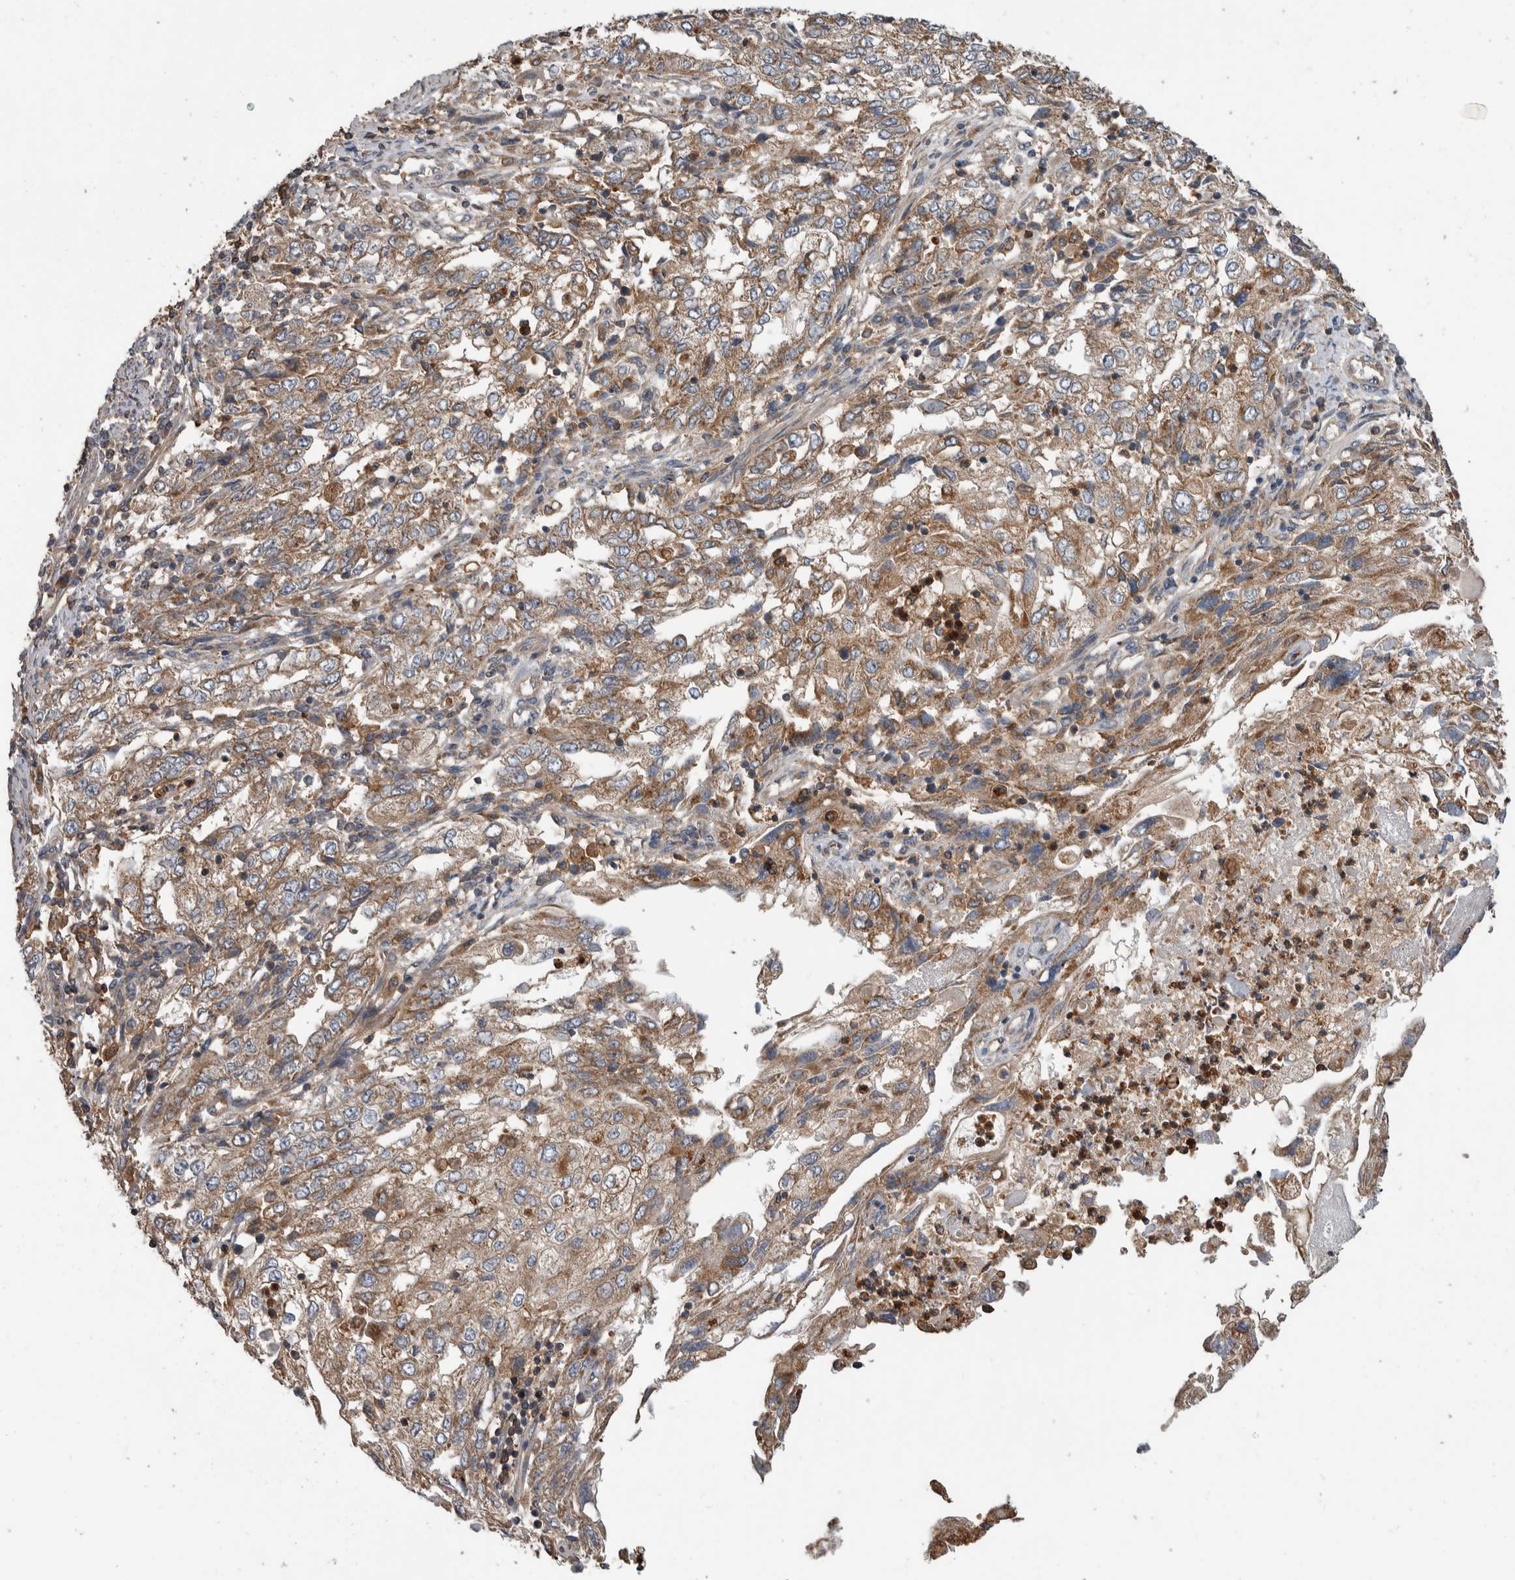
{"staining": {"intensity": "weak", "quantity": ">75%", "location": "cytoplasmic/membranous"}, "tissue": "endometrial cancer", "cell_type": "Tumor cells", "image_type": "cancer", "snomed": [{"axis": "morphology", "description": "Adenocarcinoma, NOS"}, {"axis": "topography", "description": "Endometrium"}], "caption": "There is low levels of weak cytoplasmic/membranous expression in tumor cells of adenocarcinoma (endometrial), as demonstrated by immunohistochemical staining (brown color).", "gene": "SDCBP", "patient": {"sex": "female", "age": 49}}